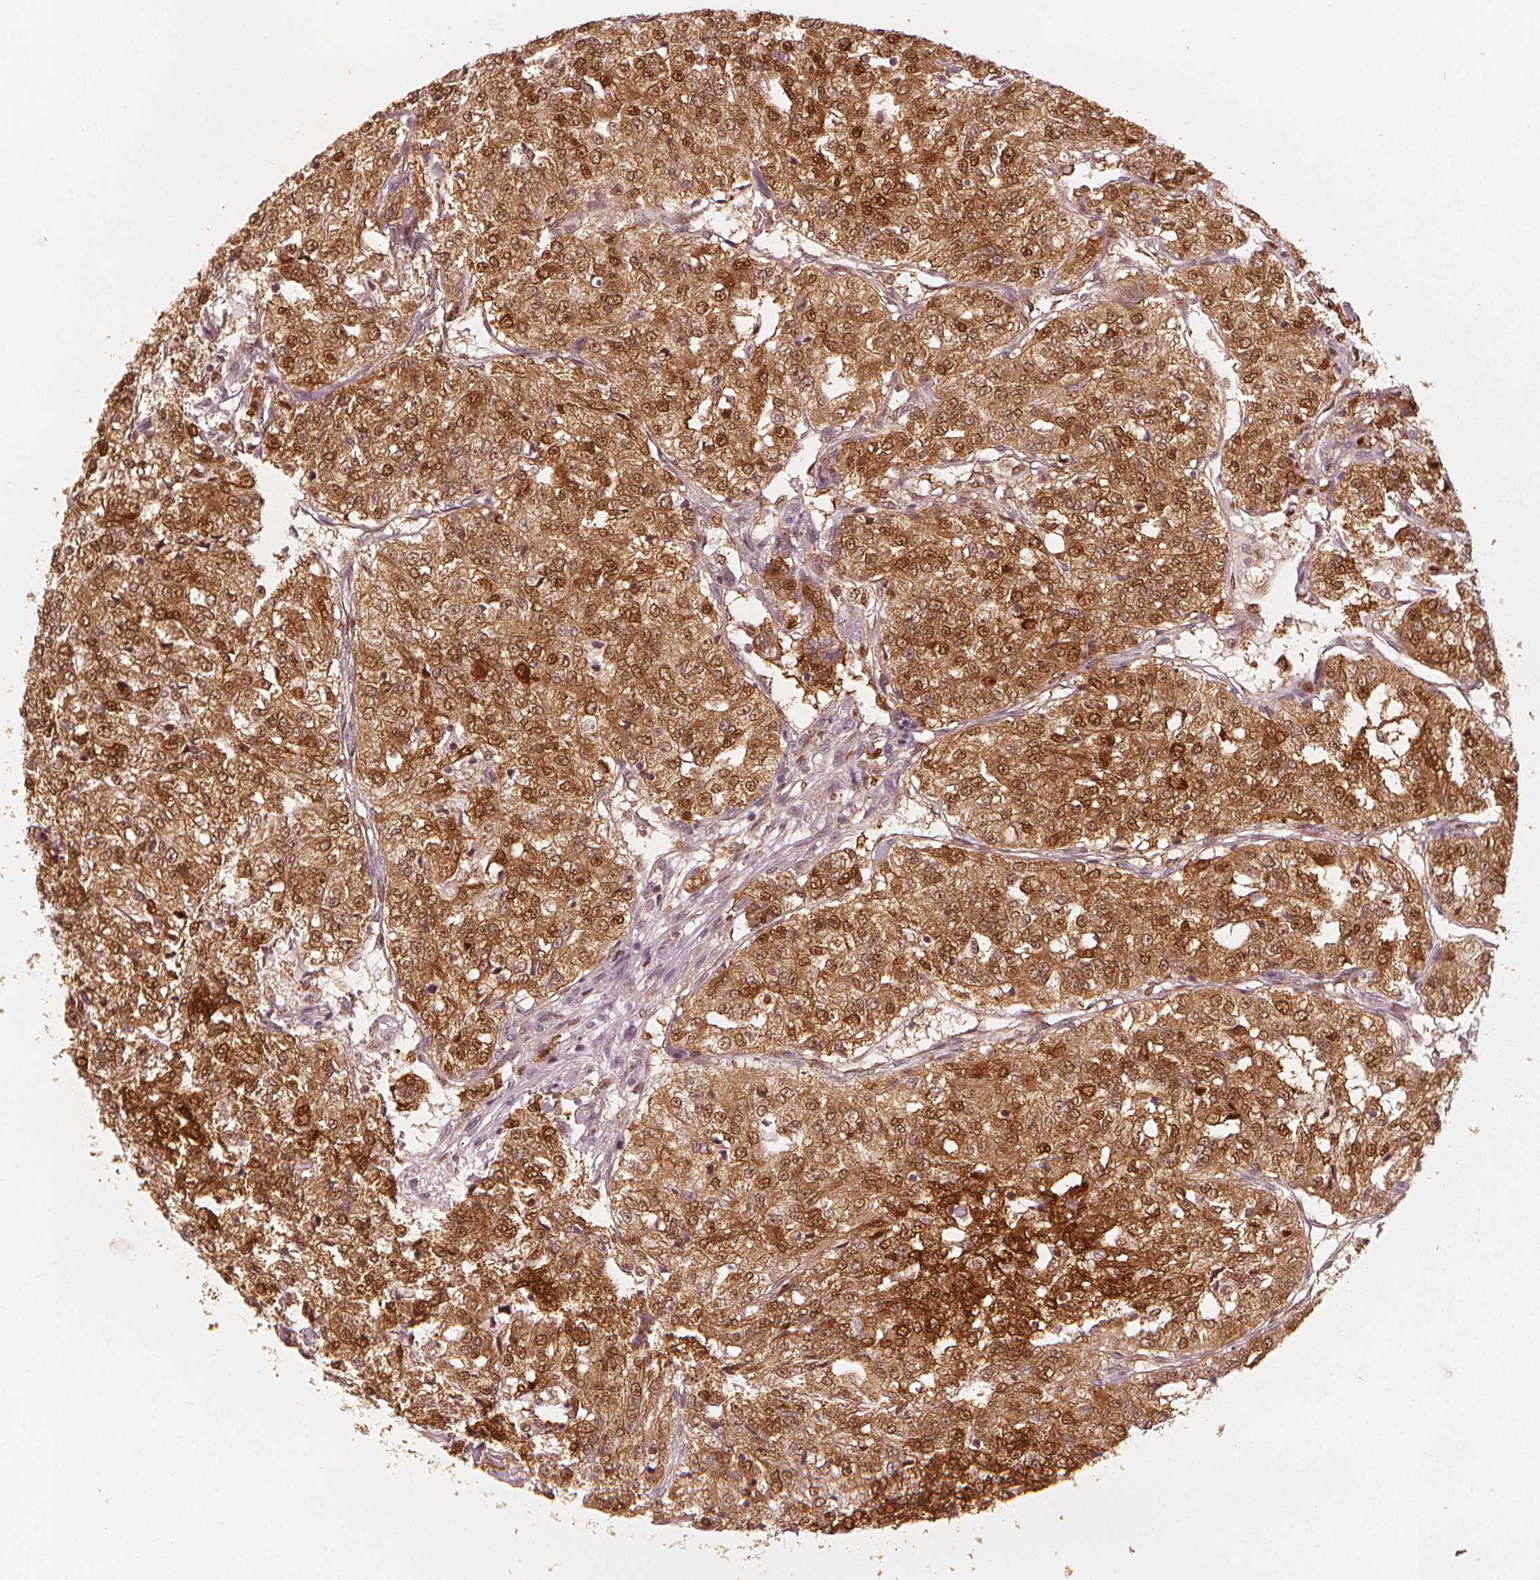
{"staining": {"intensity": "strong", "quantity": ">75%", "location": "cytoplasmic/membranous,nuclear"}, "tissue": "renal cancer", "cell_type": "Tumor cells", "image_type": "cancer", "snomed": [{"axis": "morphology", "description": "Adenocarcinoma, NOS"}, {"axis": "topography", "description": "Kidney"}], "caption": "Brown immunohistochemical staining in human renal cancer demonstrates strong cytoplasmic/membranous and nuclear staining in about >75% of tumor cells.", "gene": "SQSTM1", "patient": {"sex": "female", "age": 63}}